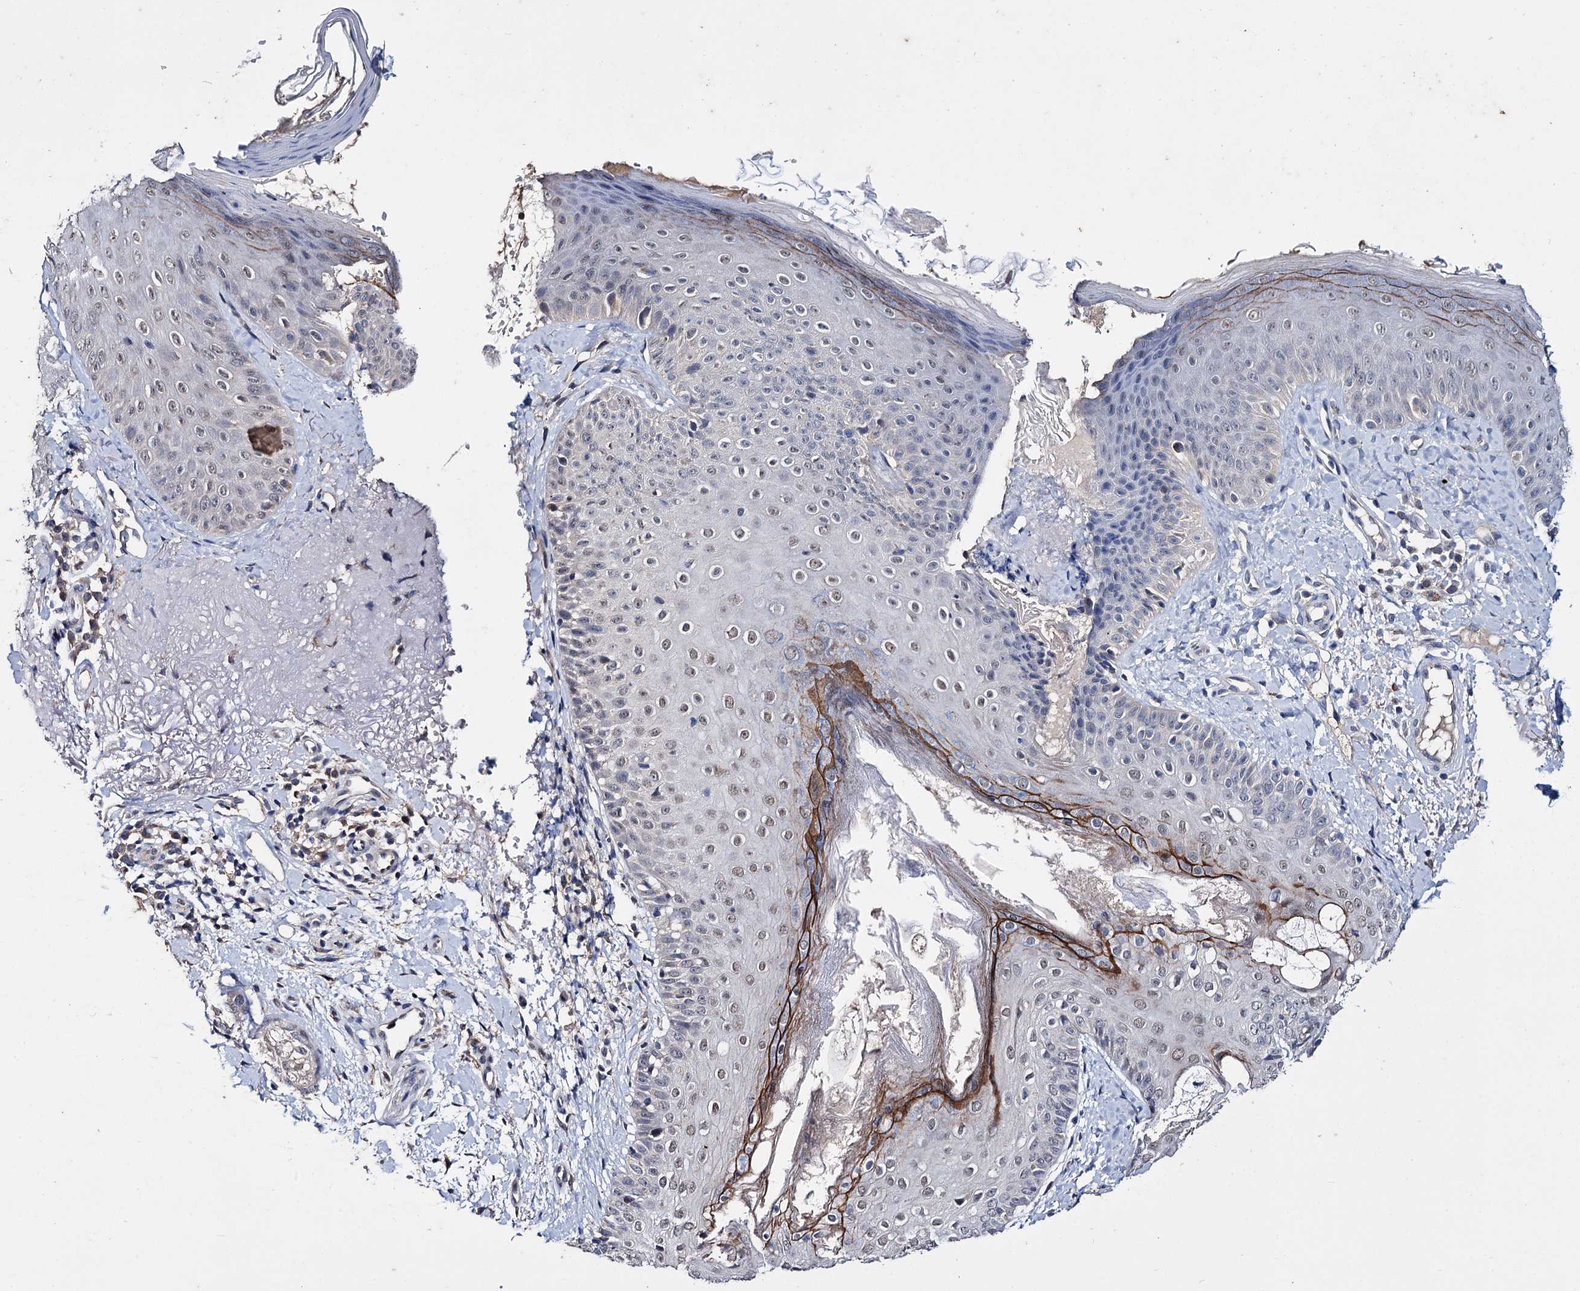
{"staining": {"intensity": "strong", "quantity": "<25%", "location": "nuclear"}, "tissue": "skin", "cell_type": "Fibroblasts", "image_type": "normal", "snomed": [{"axis": "morphology", "description": "Normal tissue, NOS"}, {"axis": "topography", "description": "Skin"}], "caption": "Immunohistochemical staining of benign human skin exhibits strong nuclear protein staining in about <25% of fibroblasts.", "gene": "CLPB", "patient": {"sex": "male", "age": 57}}